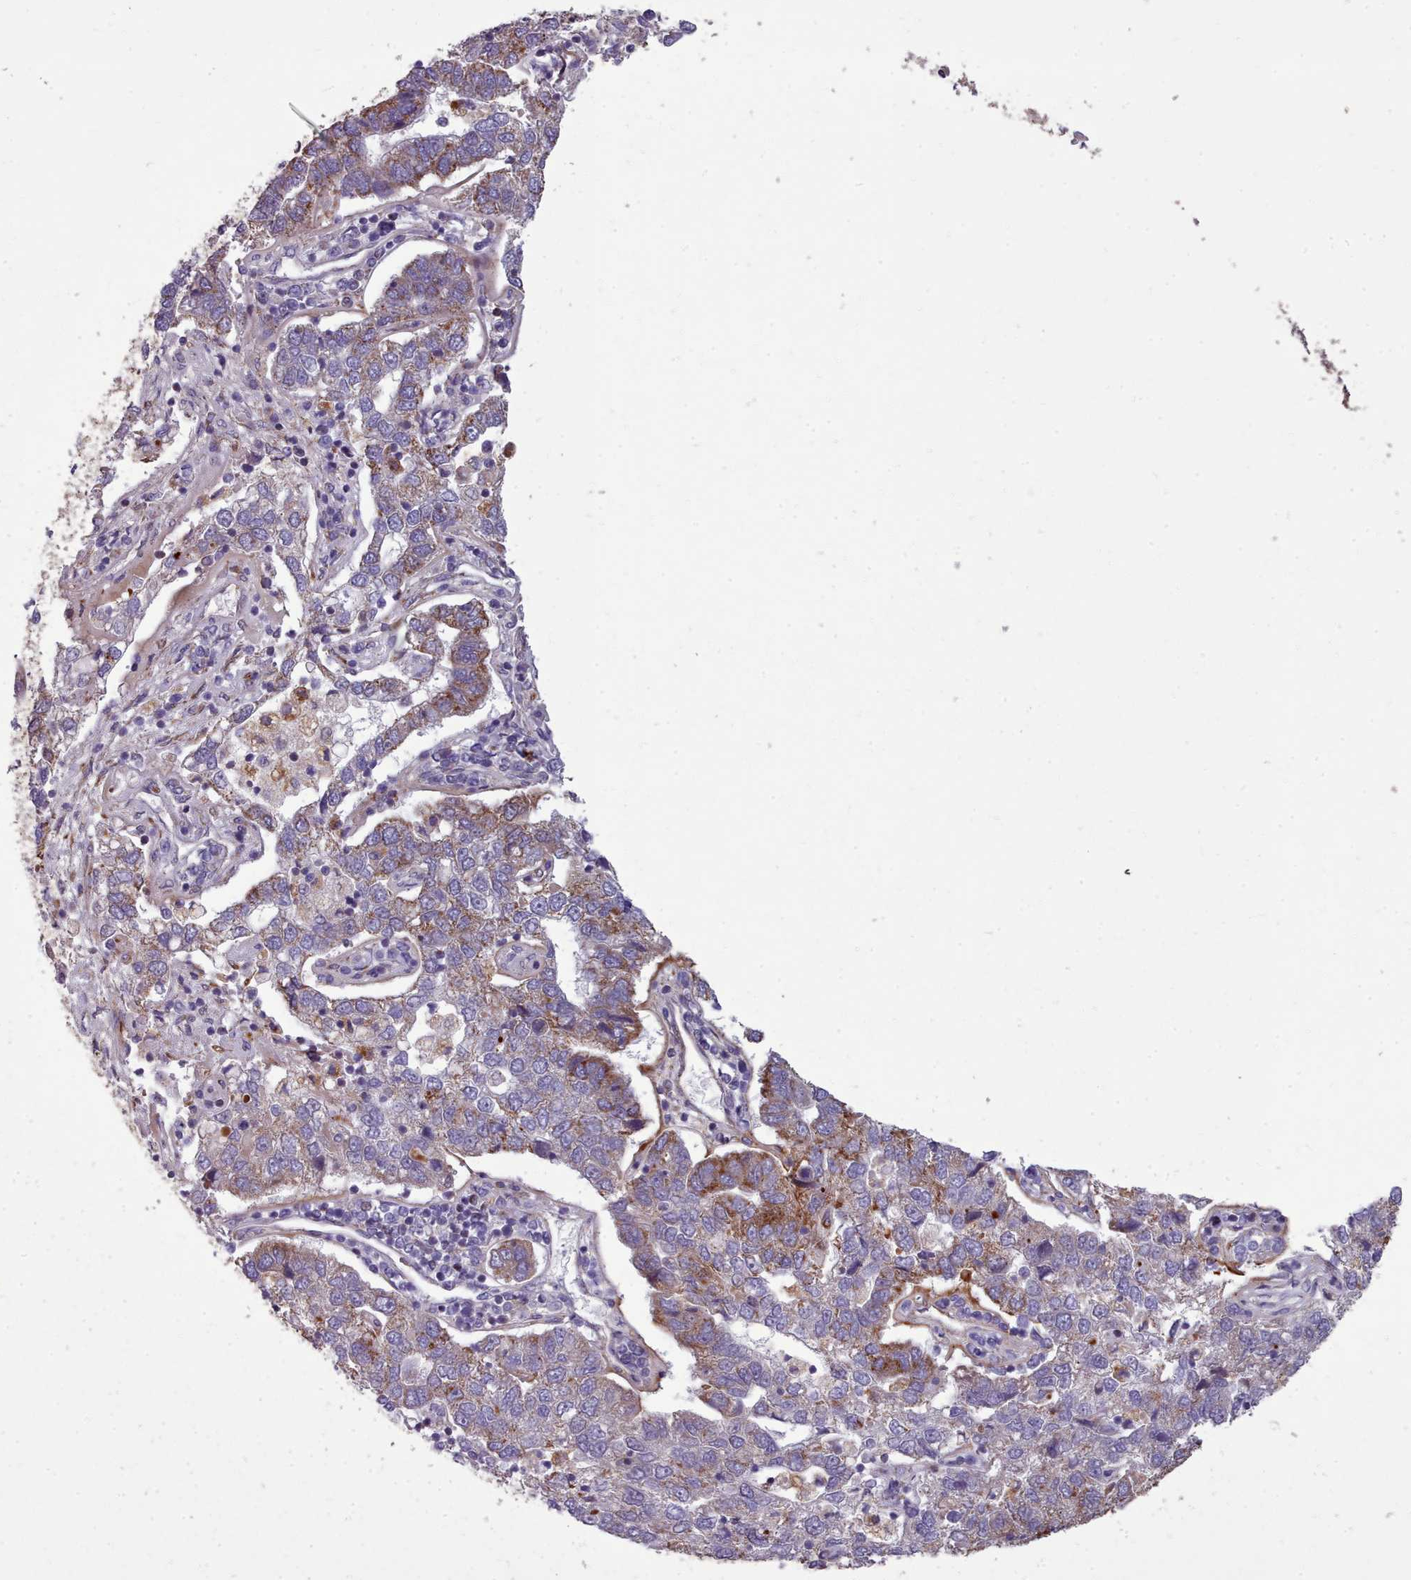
{"staining": {"intensity": "moderate", "quantity": "<25%", "location": "cytoplasmic/membranous"}, "tissue": "pancreatic cancer", "cell_type": "Tumor cells", "image_type": "cancer", "snomed": [{"axis": "morphology", "description": "Adenocarcinoma, NOS"}, {"axis": "topography", "description": "Pancreas"}], "caption": "Protein expression analysis of pancreatic cancer displays moderate cytoplasmic/membranous positivity in approximately <25% of tumor cells. Using DAB (3,3'-diaminobenzidine) (brown) and hematoxylin (blue) stains, captured at high magnification using brightfield microscopy.", "gene": "FKBP10", "patient": {"sex": "female", "age": 61}}